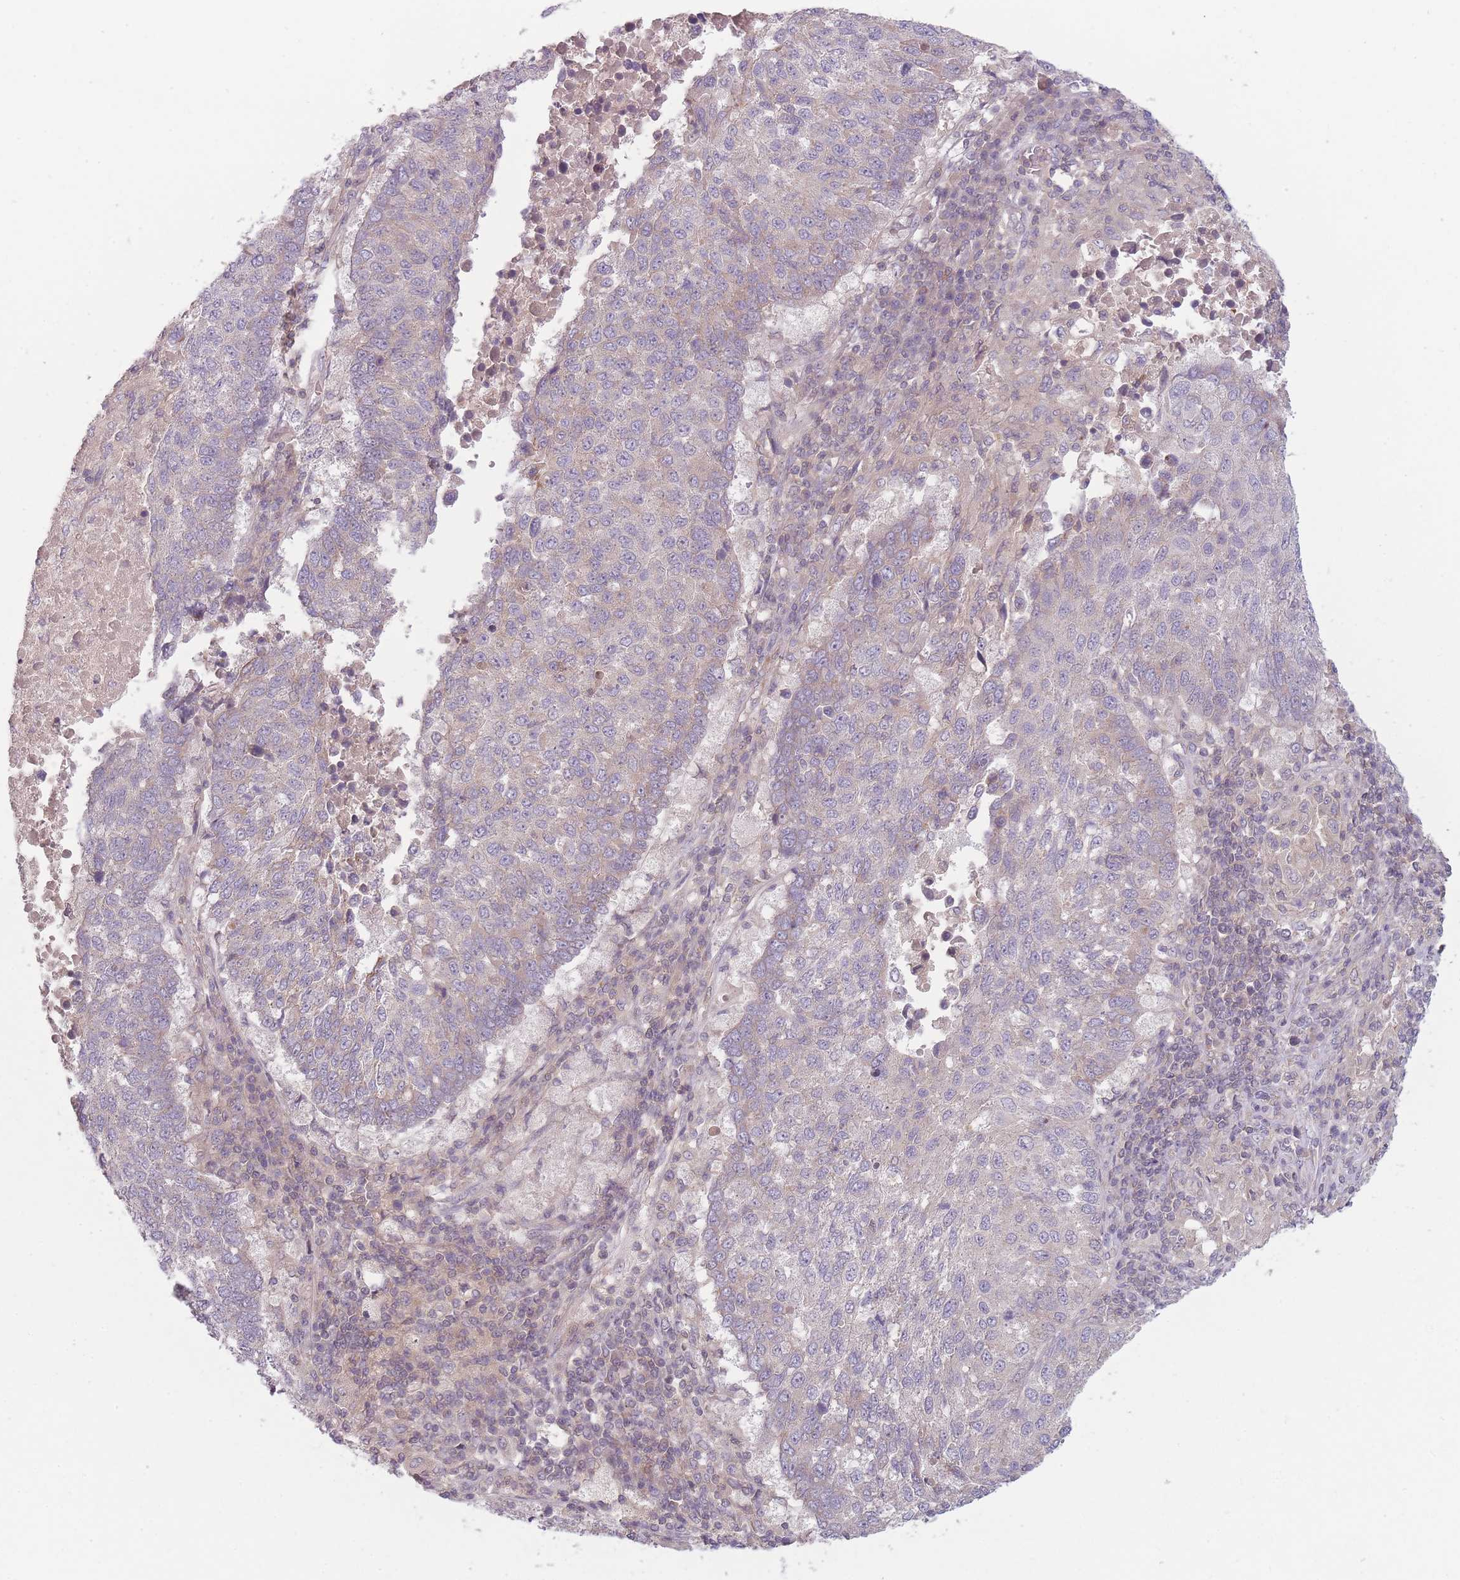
{"staining": {"intensity": "weak", "quantity": "<25%", "location": "cytoplasmic/membranous"}, "tissue": "lung cancer", "cell_type": "Tumor cells", "image_type": "cancer", "snomed": [{"axis": "morphology", "description": "Squamous cell carcinoma, NOS"}, {"axis": "topography", "description": "Lung"}], "caption": "Micrograph shows no protein staining in tumor cells of lung cancer (squamous cell carcinoma) tissue.", "gene": "NT5DC2", "patient": {"sex": "male", "age": 73}}